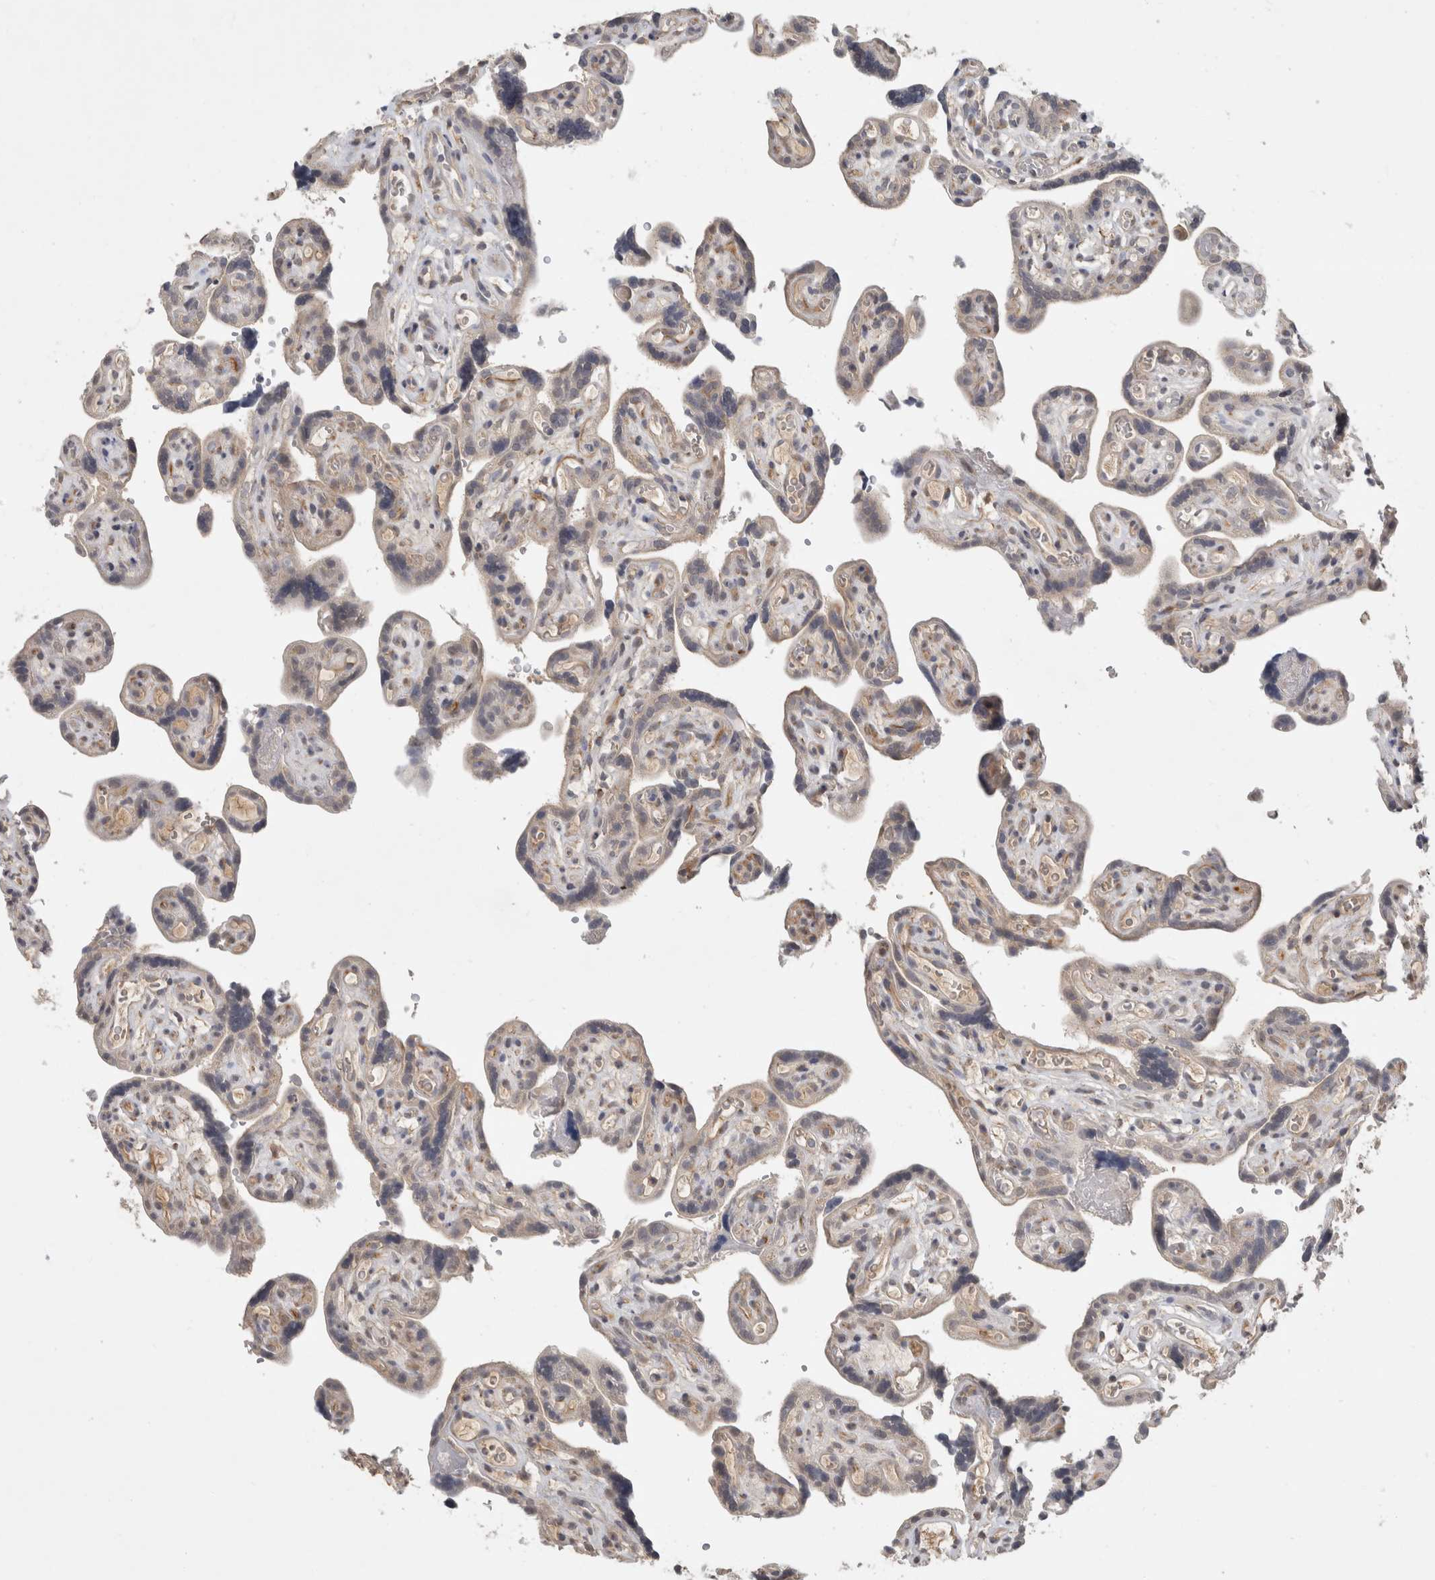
{"staining": {"intensity": "moderate", "quantity": "25%-75%", "location": "cytoplasmic/membranous,nuclear"}, "tissue": "placenta", "cell_type": "Decidual cells", "image_type": "normal", "snomed": [{"axis": "morphology", "description": "Normal tissue, NOS"}, {"axis": "topography", "description": "Placenta"}], "caption": "Brown immunohistochemical staining in unremarkable placenta demonstrates moderate cytoplasmic/membranous,nuclear staining in about 25%-75% of decidual cells.", "gene": "DYRK2", "patient": {"sex": "female", "age": 30}}